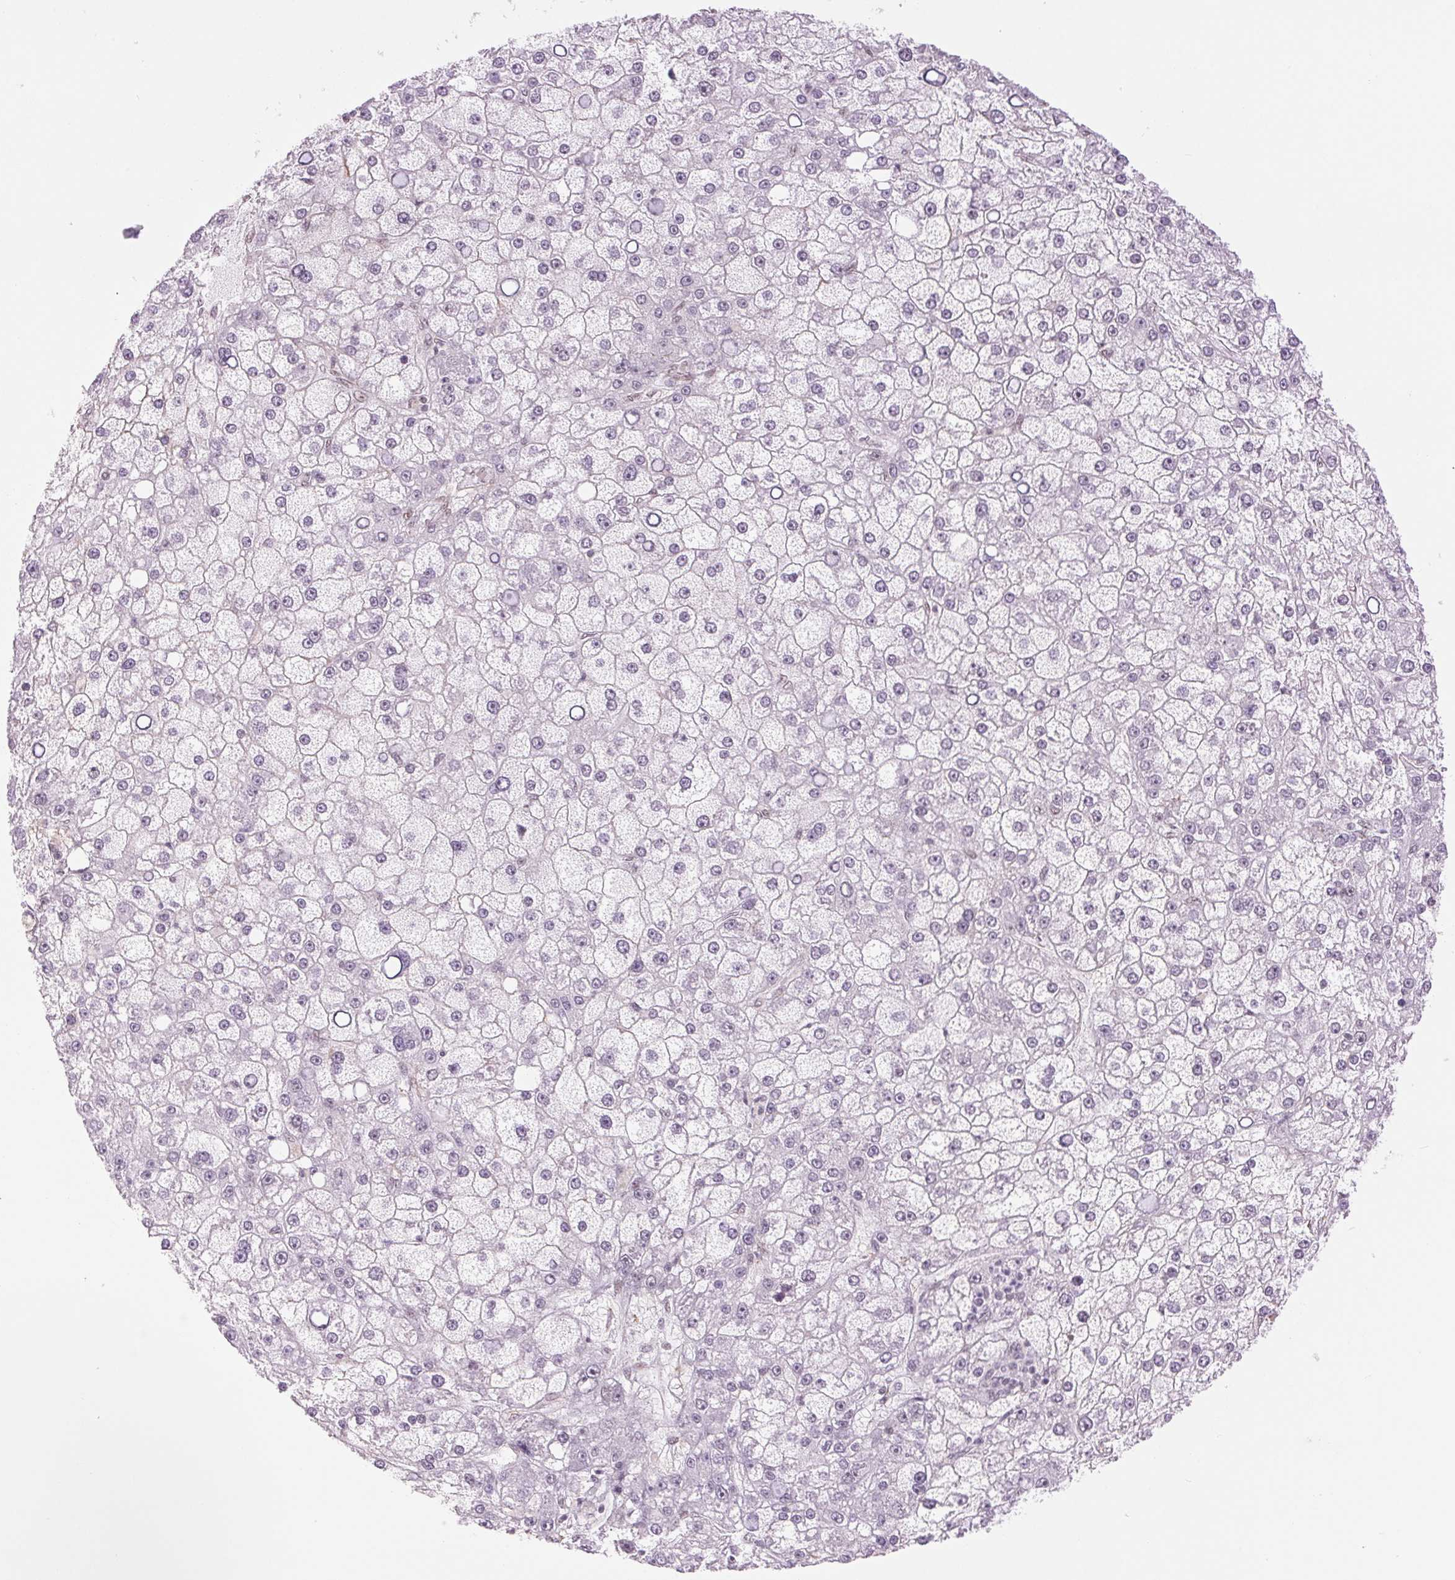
{"staining": {"intensity": "negative", "quantity": "none", "location": "none"}, "tissue": "liver cancer", "cell_type": "Tumor cells", "image_type": "cancer", "snomed": [{"axis": "morphology", "description": "Carcinoma, Hepatocellular, NOS"}, {"axis": "topography", "description": "Liver"}], "caption": "IHC histopathology image of neoplastic tissue: human liver cancer (hepatocellular carcinoma) stained with DAB (3,3'-diaminobenzidine) displays no significant protein positivity in tumor cells.", "gene": "ZFR2", "patient": {"sex": "male", "age": 67}}